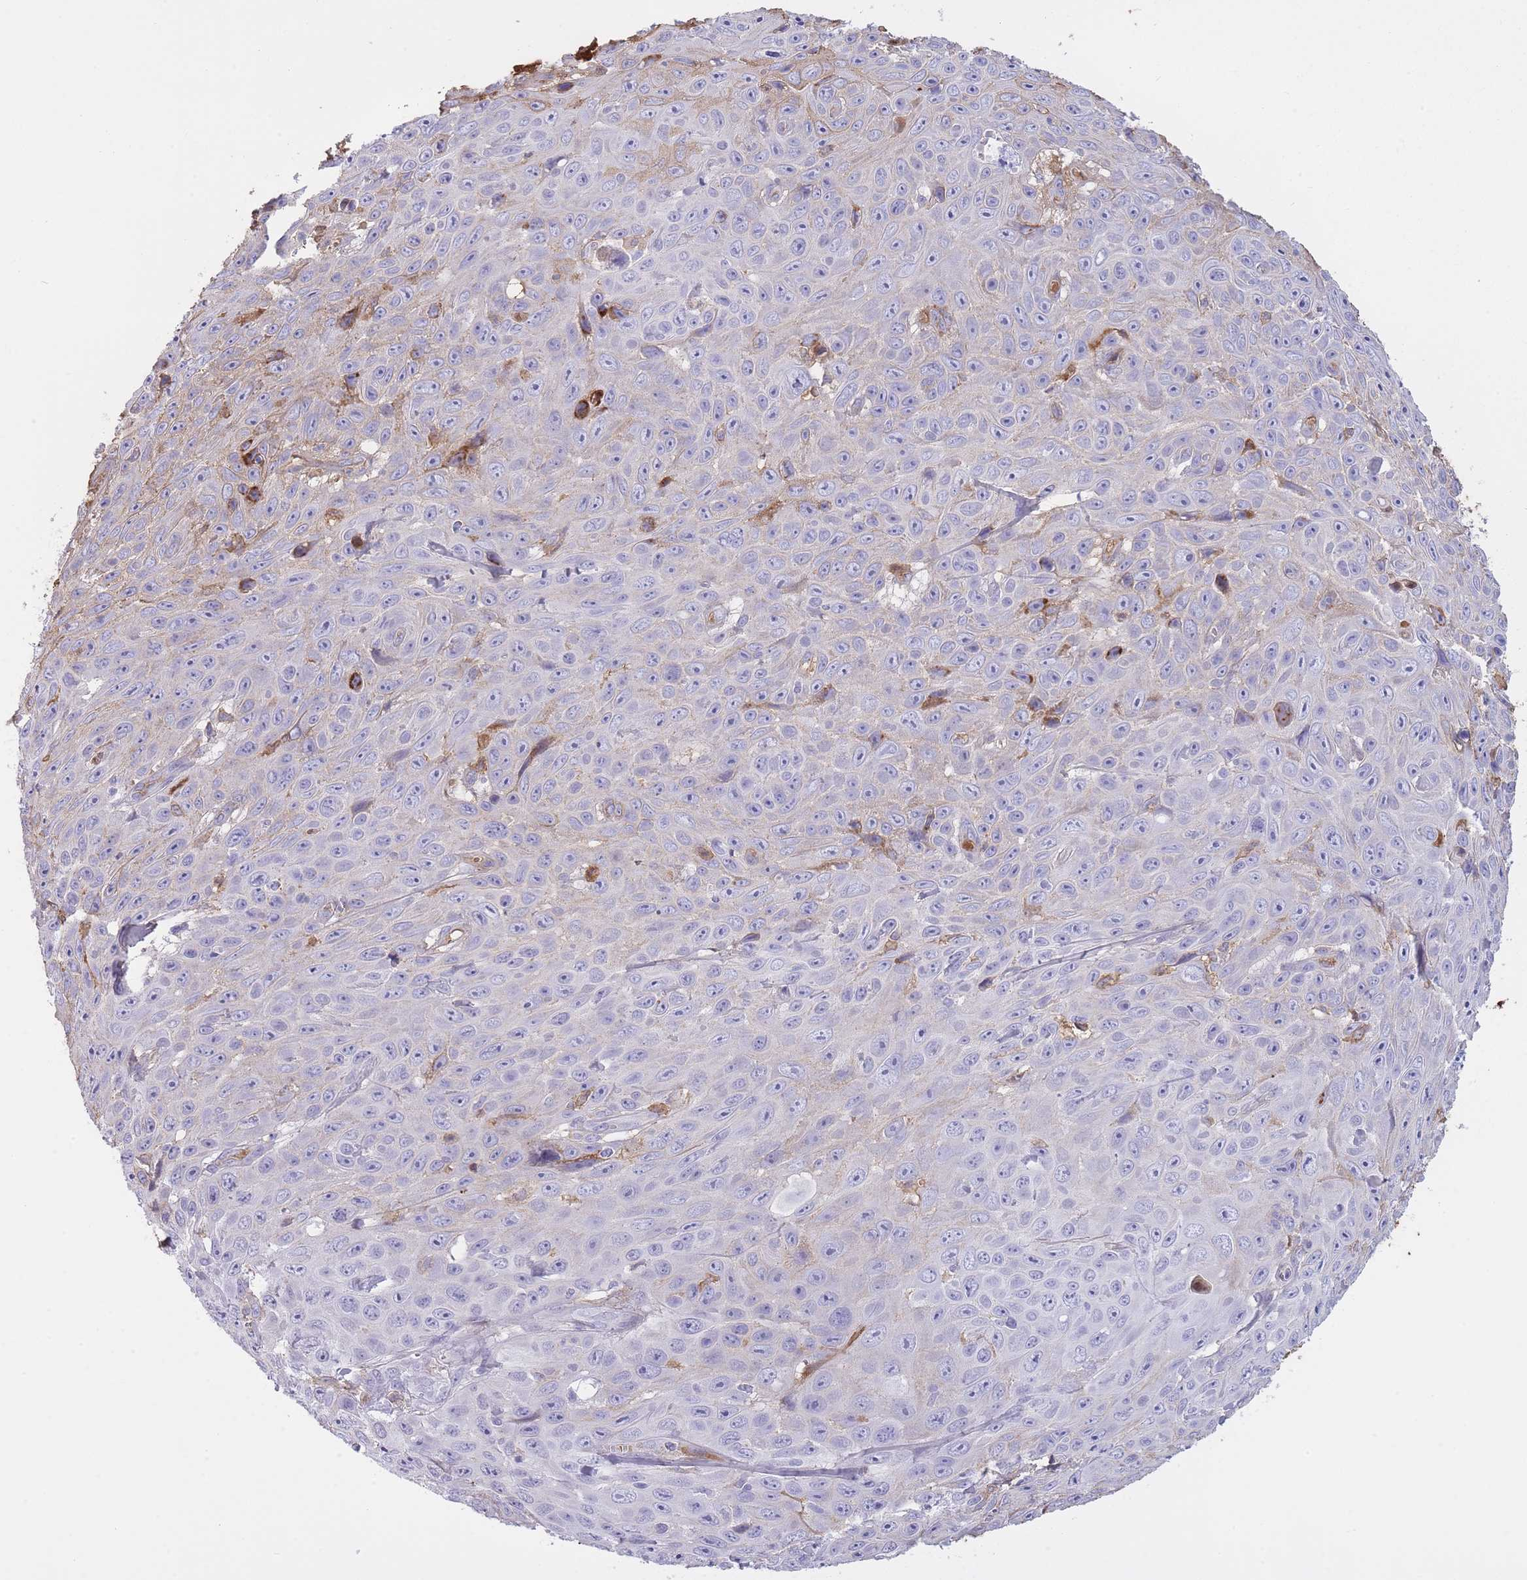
{"staining": {"intensity": "negative", "quantity": "none", "location": "none"}, "tissue": "skin cancer", "cell_type": "Tumor cells", "image_type": "cancer", "snomed": [{"axis": "morphology", "description": "Squamous cell carcinoma, NOS"}, {"axis": "topography", "description": "Skin"}], "caption": "The histopathology image displays no significant positivity in tumor cells of skin cancer (squamous cell carcinoma).", "gene": "AP3S2", "patient": {"sex": "male", "age": 82}}